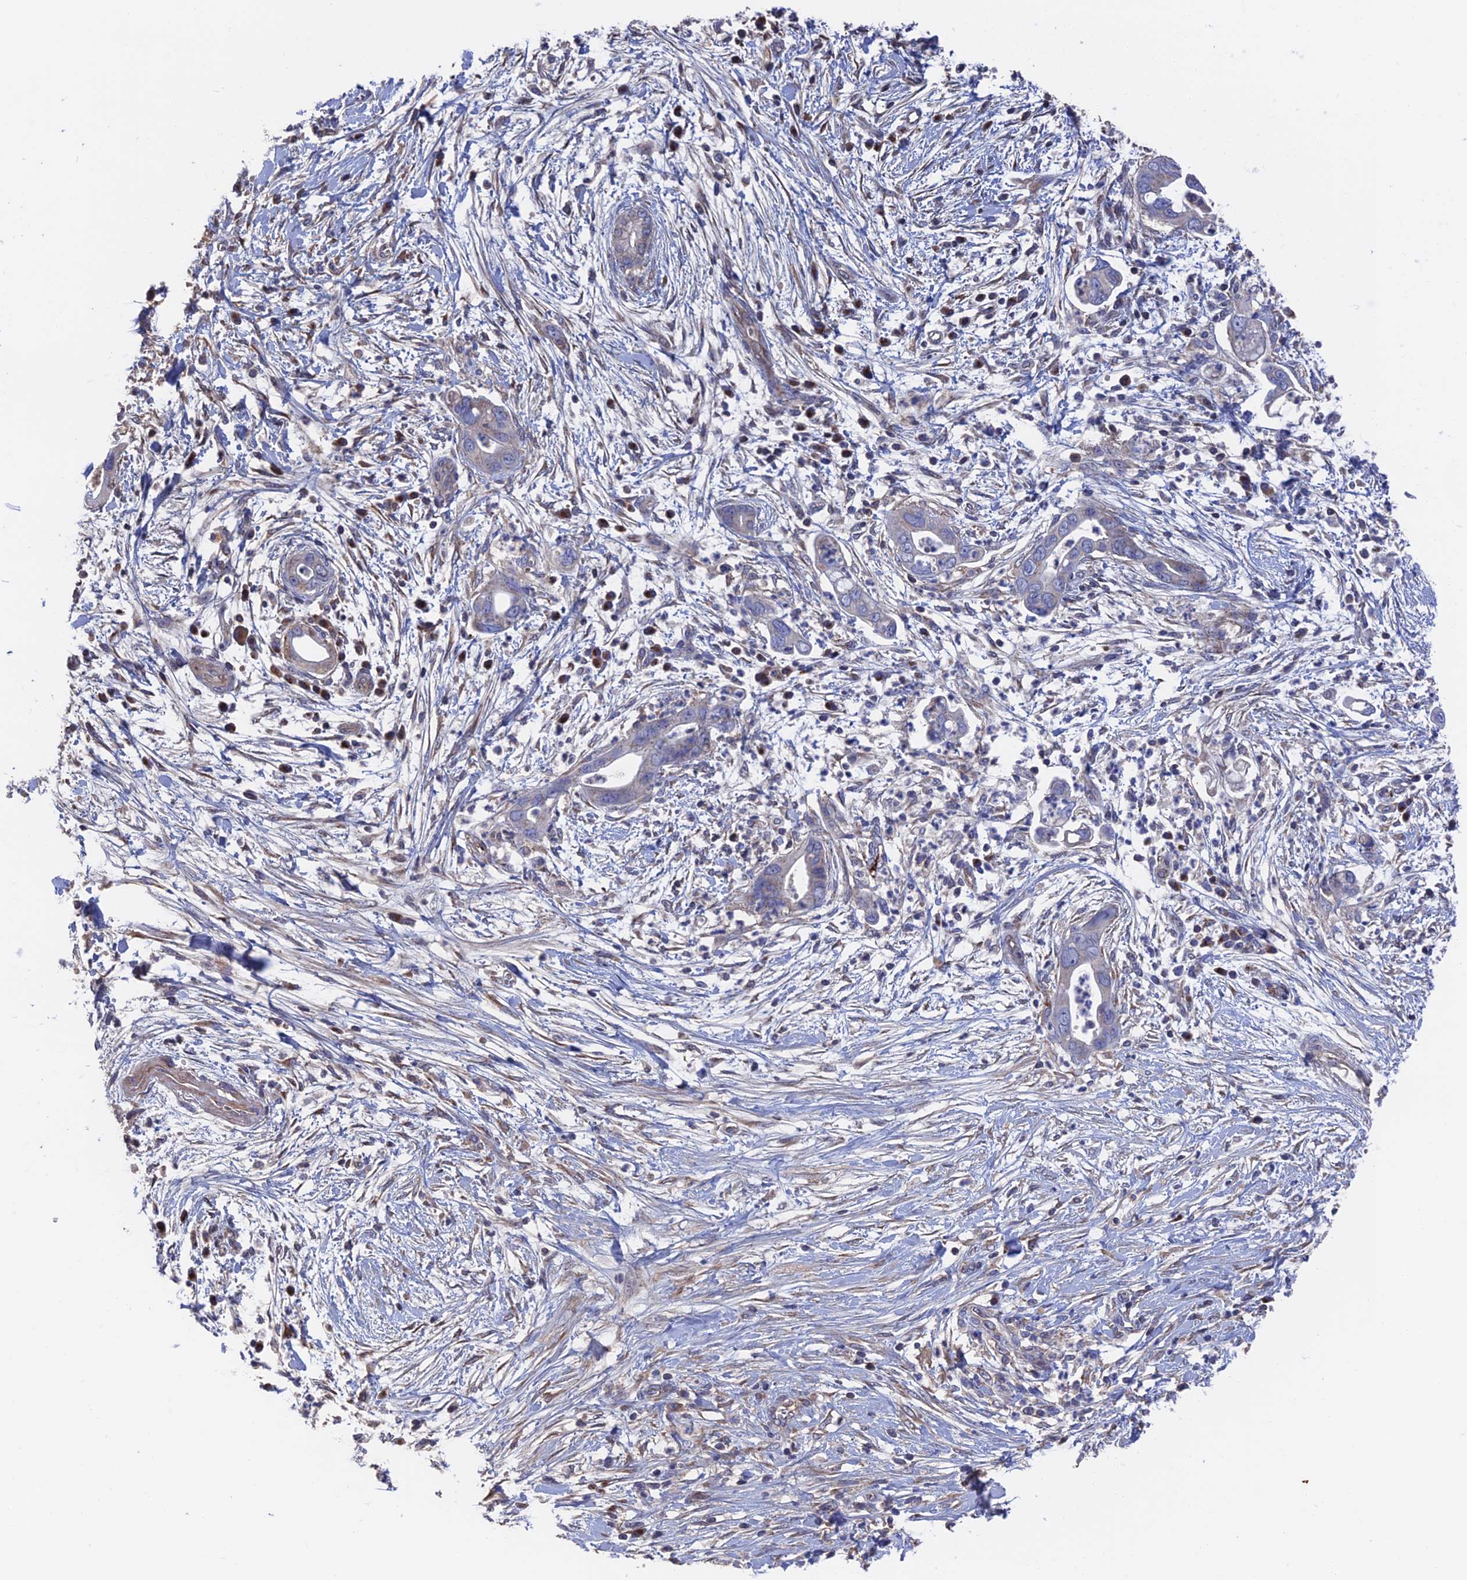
{"staining": {"intensity": "negative", "quantity": "none", "location": "none"}, "tissue": "pancreatic cancer", "cell_type": "Tumor cells", "image_type": "cancer", "snomed": [{"axis": "morphology", "description": "Adenocarcinoma, NOS"}, {"axis": "topography", "description": "Pancreas"}], "caption": "Image shows no significant protein positivity in tumor cells of adenocarcinoma (pancreatic). Nuclei are stained in blue.", "gene": "HPF1", "patient": {"sex": "male", "age": 75}}